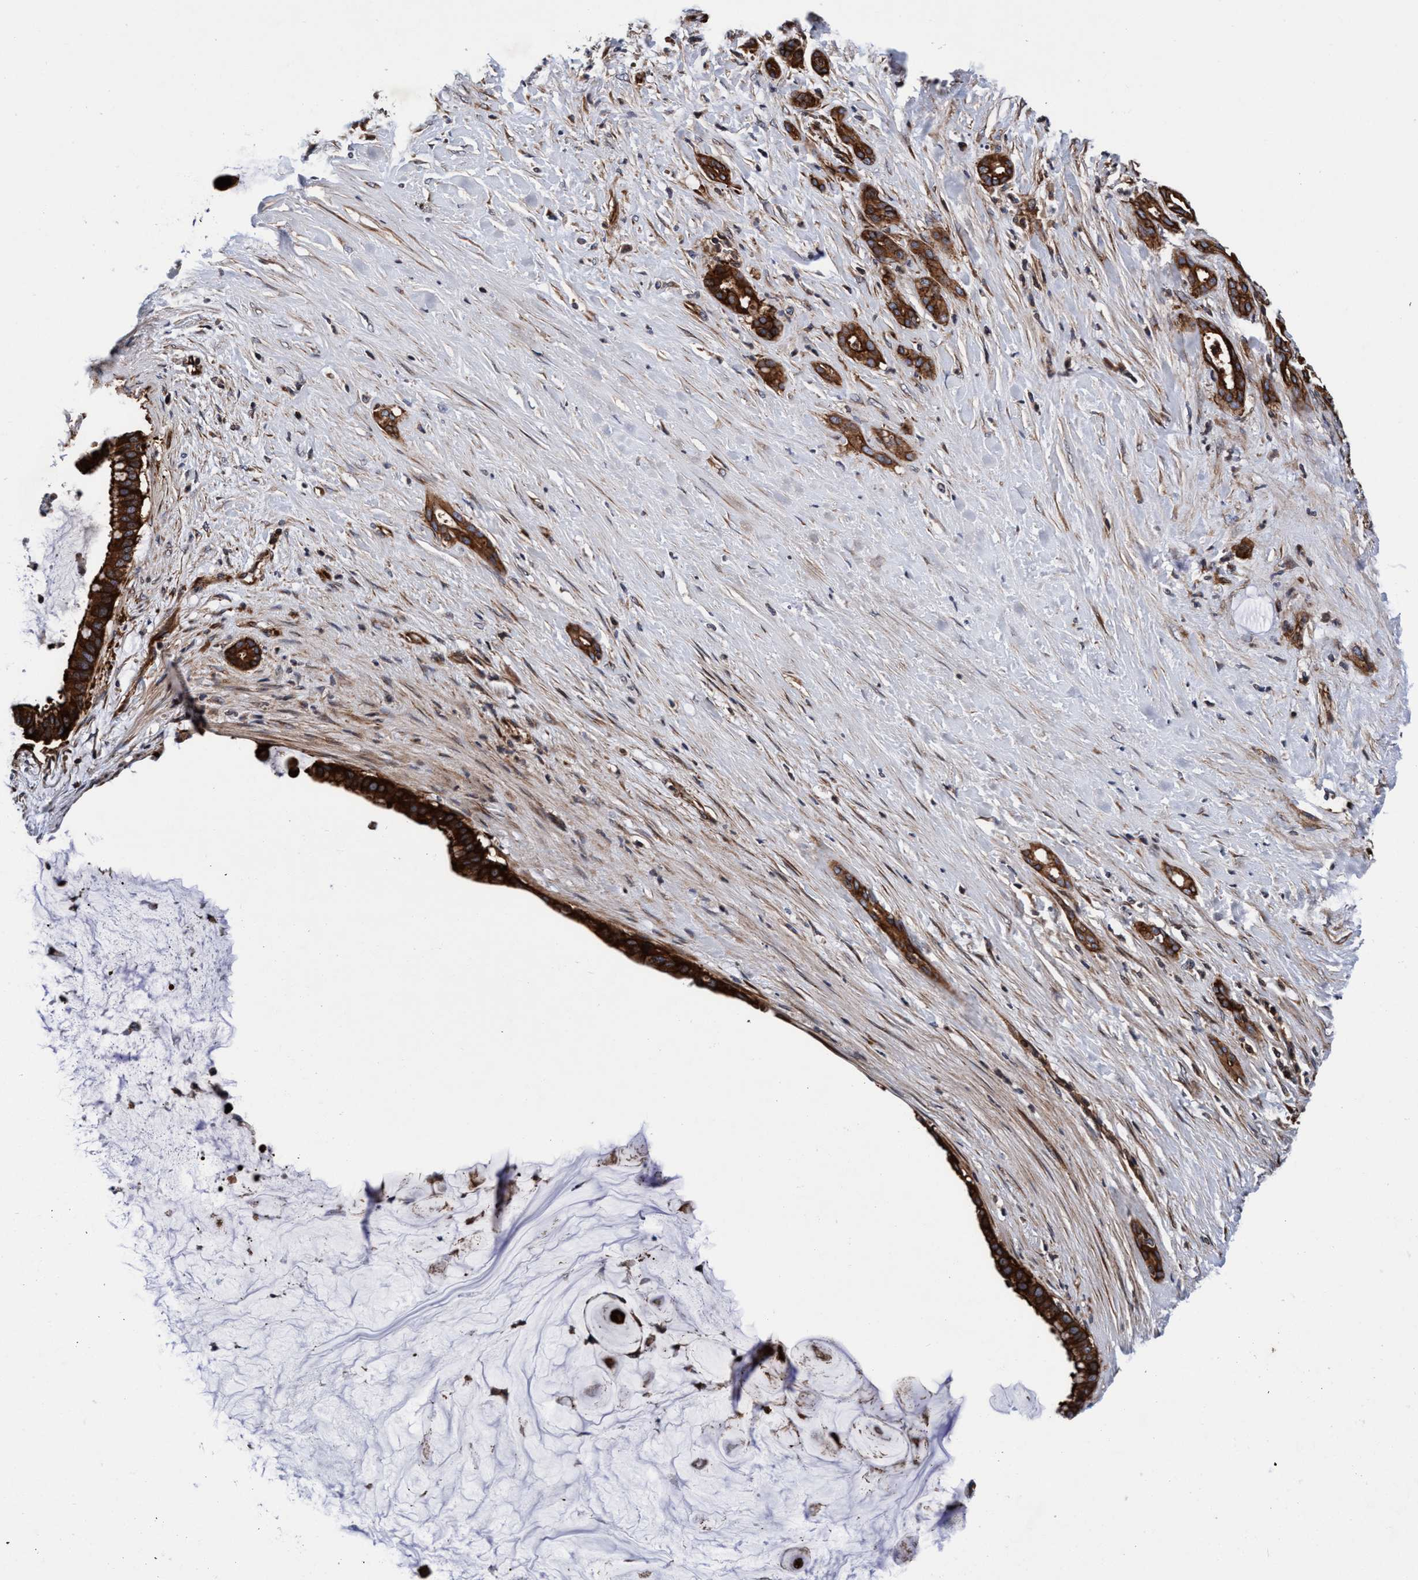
{"staining": {"intensity": "strong", "quantity": ">75%", "location": "cytoplasmic/membranous"}, "tissue": "pancreatic cancer", "cell_type": "Tumor cells", "image_type": "cancer", "snomed": [{"axis": "morphology", "description": "Adenocarcinoma, NOS"}, {"axis": "topography", "description": "Pancreas"}], "caption": "Immunohistochemistry (IHC) (DAB (3,3'-diaminobenzidine)) staining of pancreatic cancer shows strong cytoplasmic/membranous protein positivity in about >75% of tumor cells.", "gene": "MCM3AP", "patient": {"sex": "male", "age": 41}}